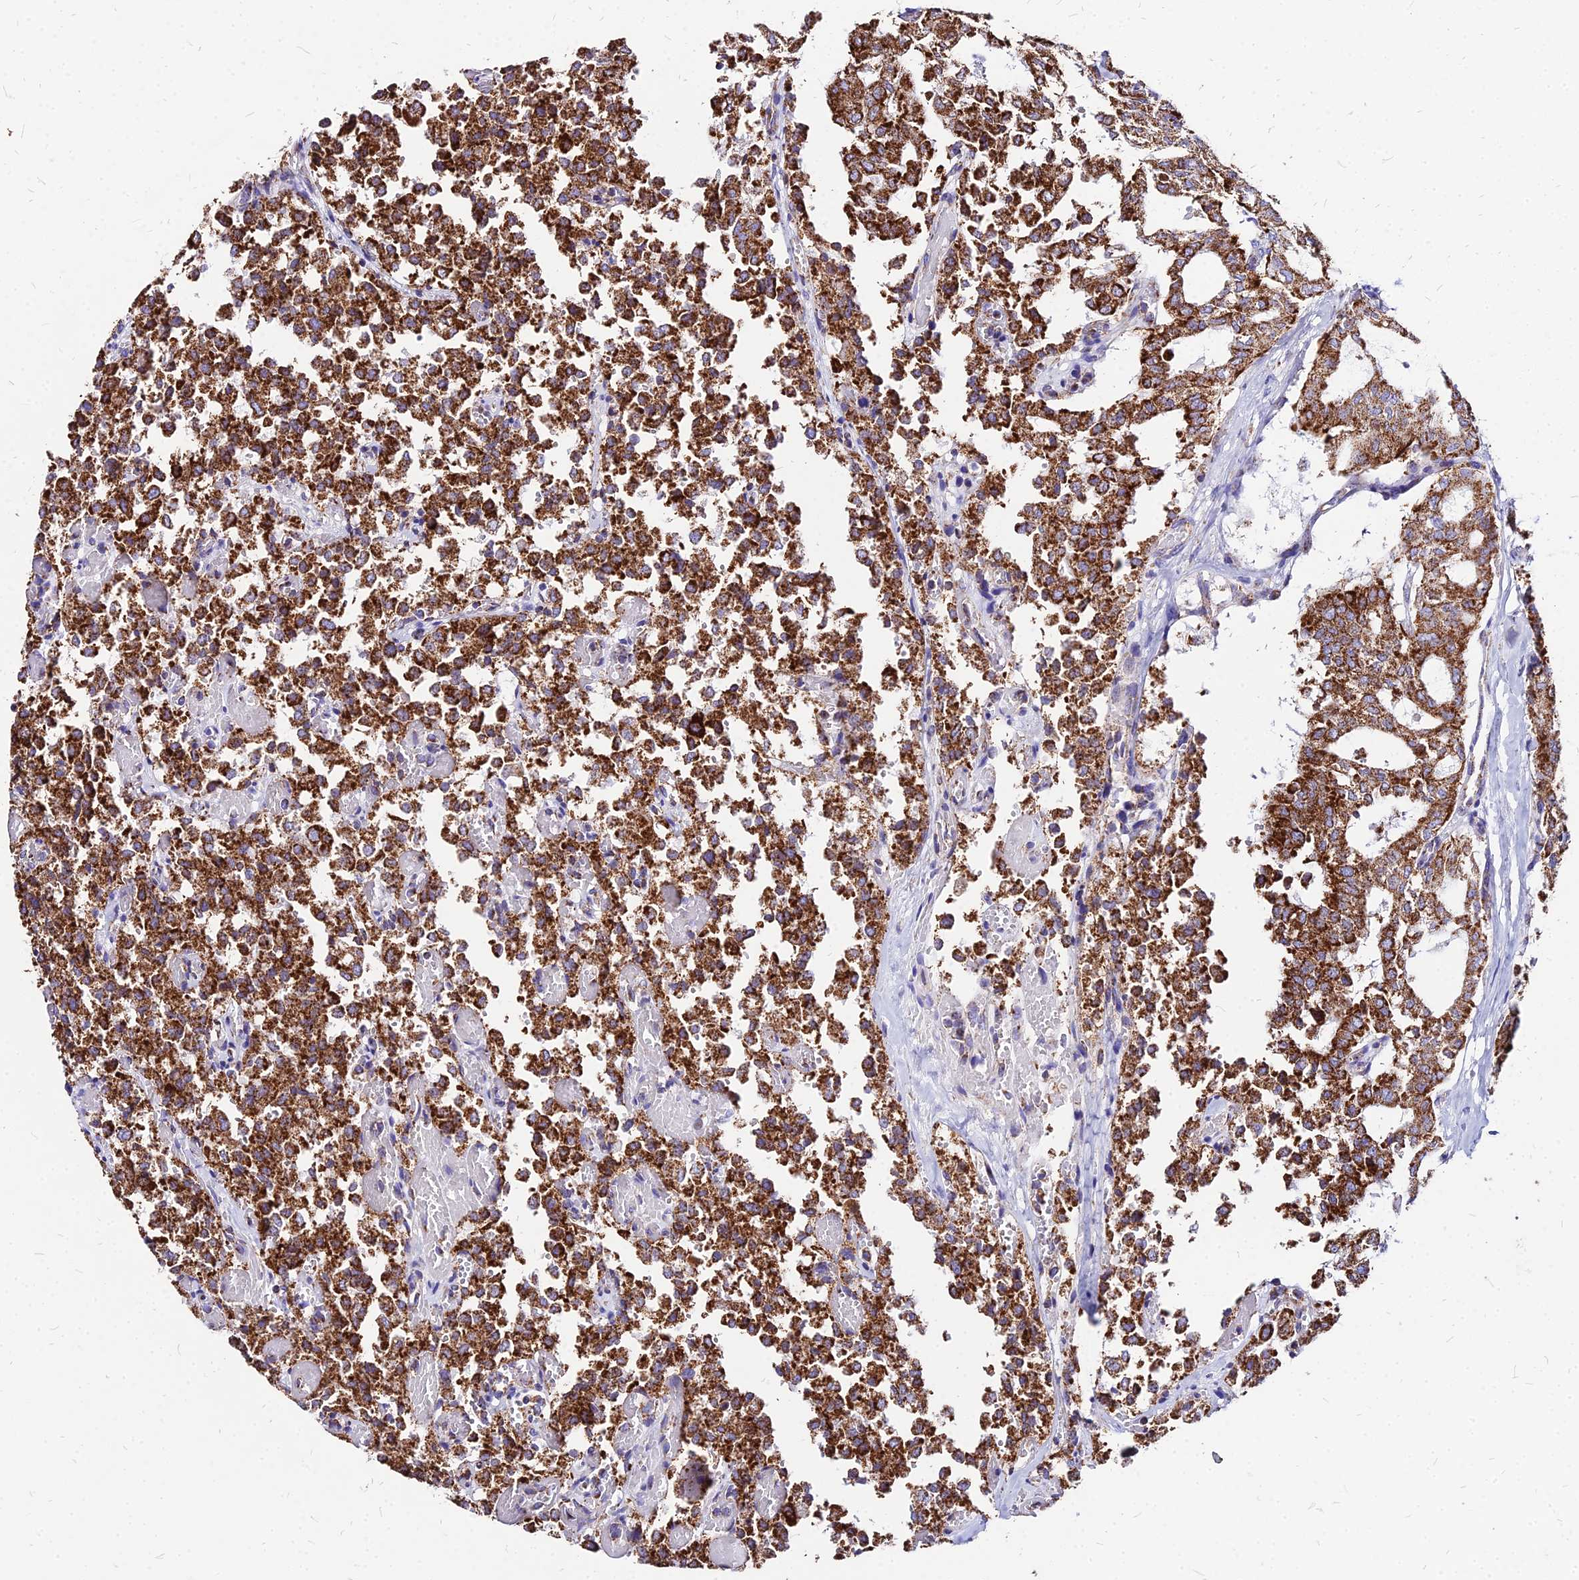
{"staining": {"intensity": "strong", "quantity": ">75%", "location": "cytoplasmic/membranous"}, "tissue": "thyroid cancer", "cell_type": "Tumor cells", "image_type": "cancer", "snomed": [{"axis": "morphology", "description": "Follicular adenoma carcinoma, NOS"}, {"axis": "topography", "description": "Thyroid gland"}], "caption": "Immunohistochemistry (DAB (3,3'-diaminobenzidine)) staining of thyroid cancer (follicular adenoma carcinoma) displays strong cytoplasmic/membranous protein expression in approximately >75% of tumor cells. (IHC, brightfield microscopy, high magnification).", "gene": "DLD", "patient": {"sex": "male", "age": 75}}